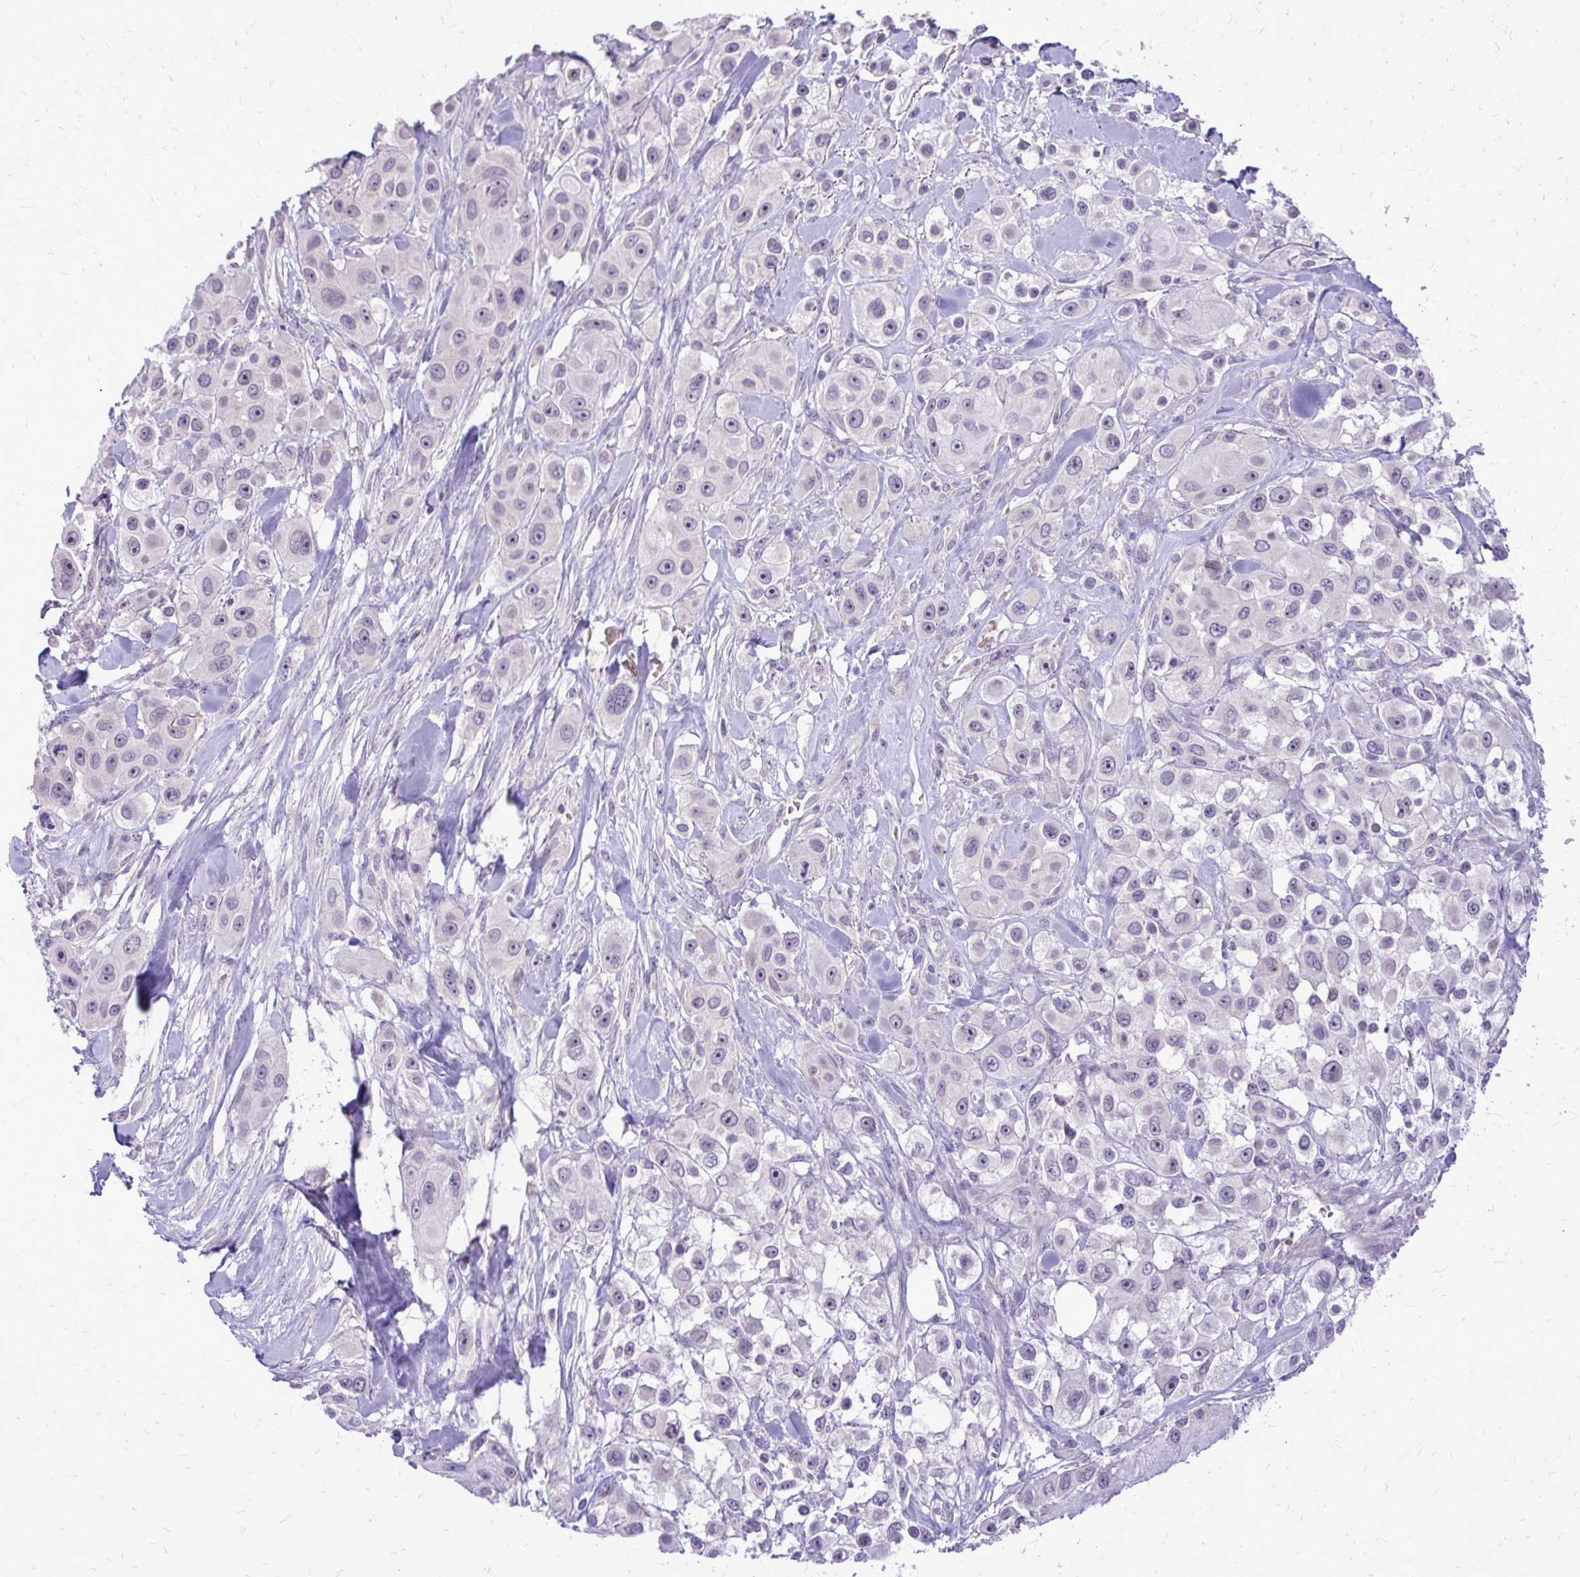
{"staining": {"intensity": "negative", "quantity": "none", "location": "none"}, "tissue": "skin cancer", "cell_type": "Tumor cells", "image_type": "cancer", "snomed": [{"axis": "morphology", "description": "Squamous cell carcinoma, NOS"}, {"axis": "topography", "description": "Skin"}], "caption": "Micrograph shows no protein positivity in tumor cells of skin cancer (squamous cell carcinoma) tissue.", "gene": "DPY19L1", "patient": {"sex": "male", "age": 63}}